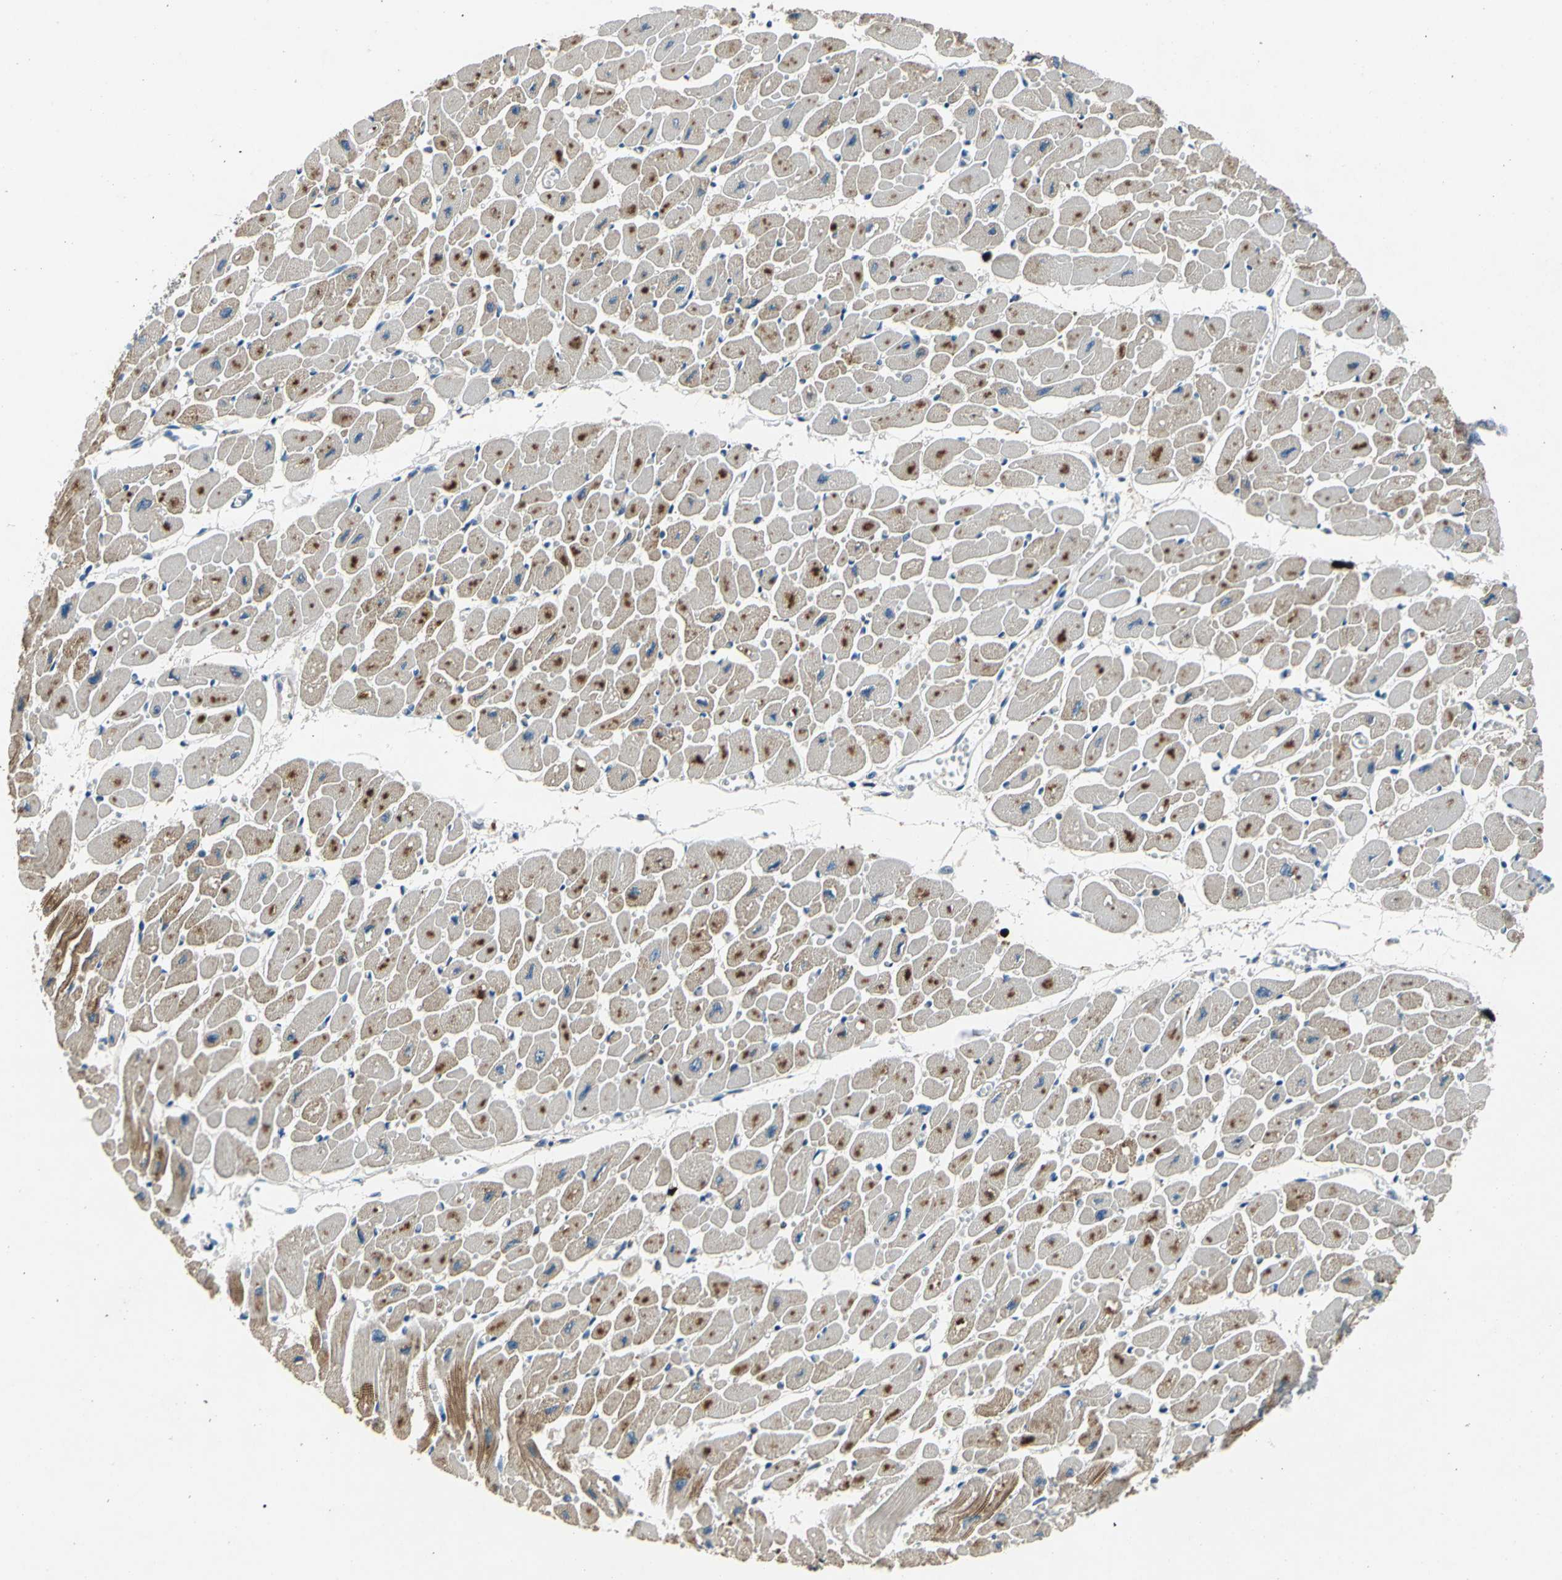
{"staining": {"intensity": "moderate", "quantity": "25%-75%", "location": "cytoplasmic/membranous"}, "tissue": "heart muscle", "cell_type": "Cardiomyocytes", "image_type": "normal", "snomed": [{"axis": "morphology", "description": "Normal tissue, NOS"}, {"axis": "topography", "description": "Heart"}], "caption": "An image of heart muscle stained for a protein displays moderate cytoplasmic/membranous brown staining in cardiomyocytes.", "gene": "SLC19A2", "patient": {"sex": "female", "age": 54}}